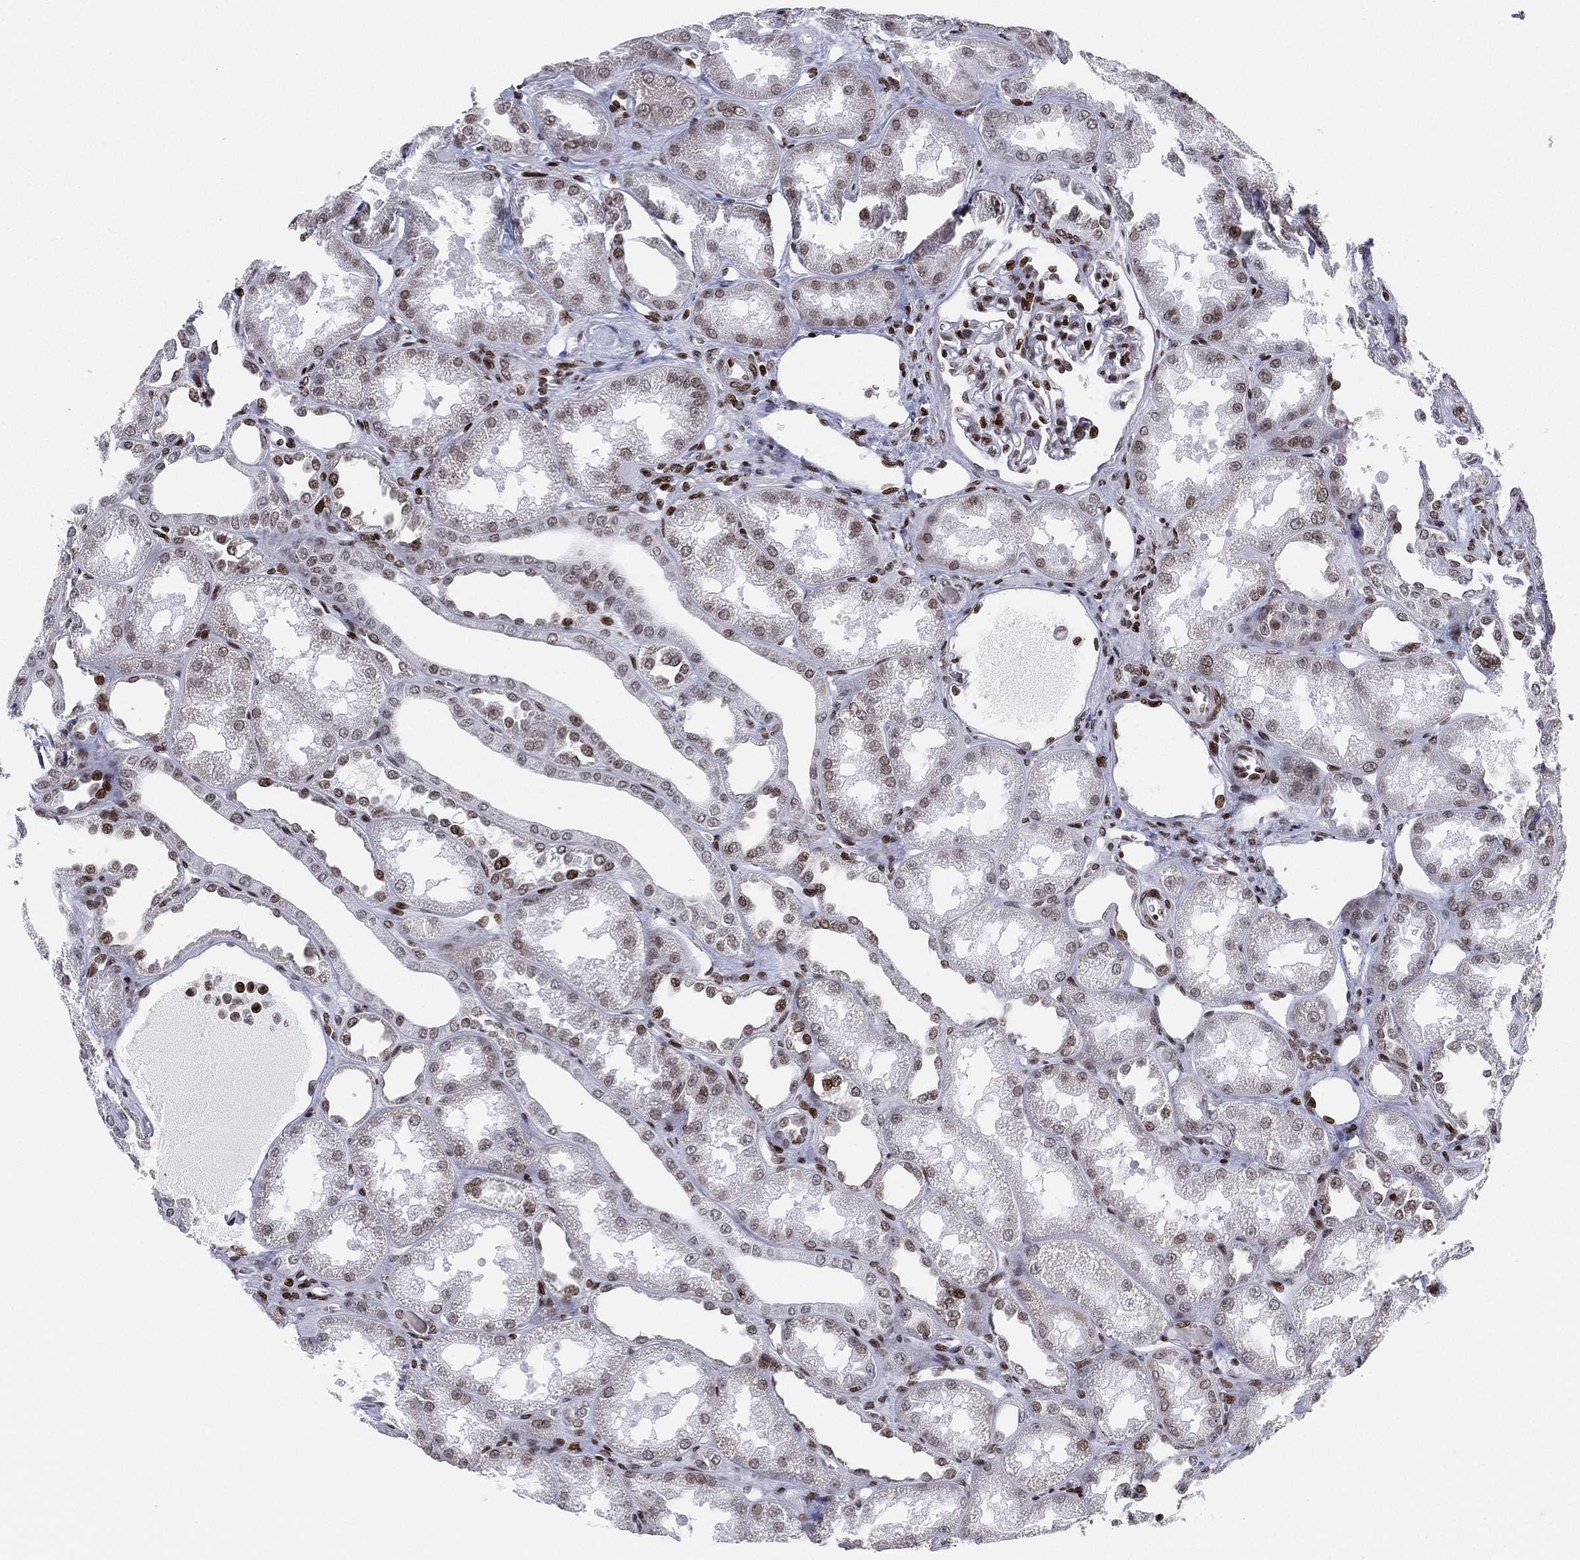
{"staining": {"intensity": "strong", "quantity": "25%-75%", "location": "nuclear"}, "tissue": "kidney", "cell_type": "Cells in glomeruli", "image_type": "normal", "snomed": [{"axis": "morphology", "description": "Normal tissue, NOS"}, {"axis": "topography", "description": "Kidney"}], "caption": "The image reveals immunohistochemical staining of normal kidney. There is strong nuclear positivity is identified in about 25%-75% of cells in glomeruli.", "gene": "MFSD14A", "patient": {"sex": "male", "age": 61}}